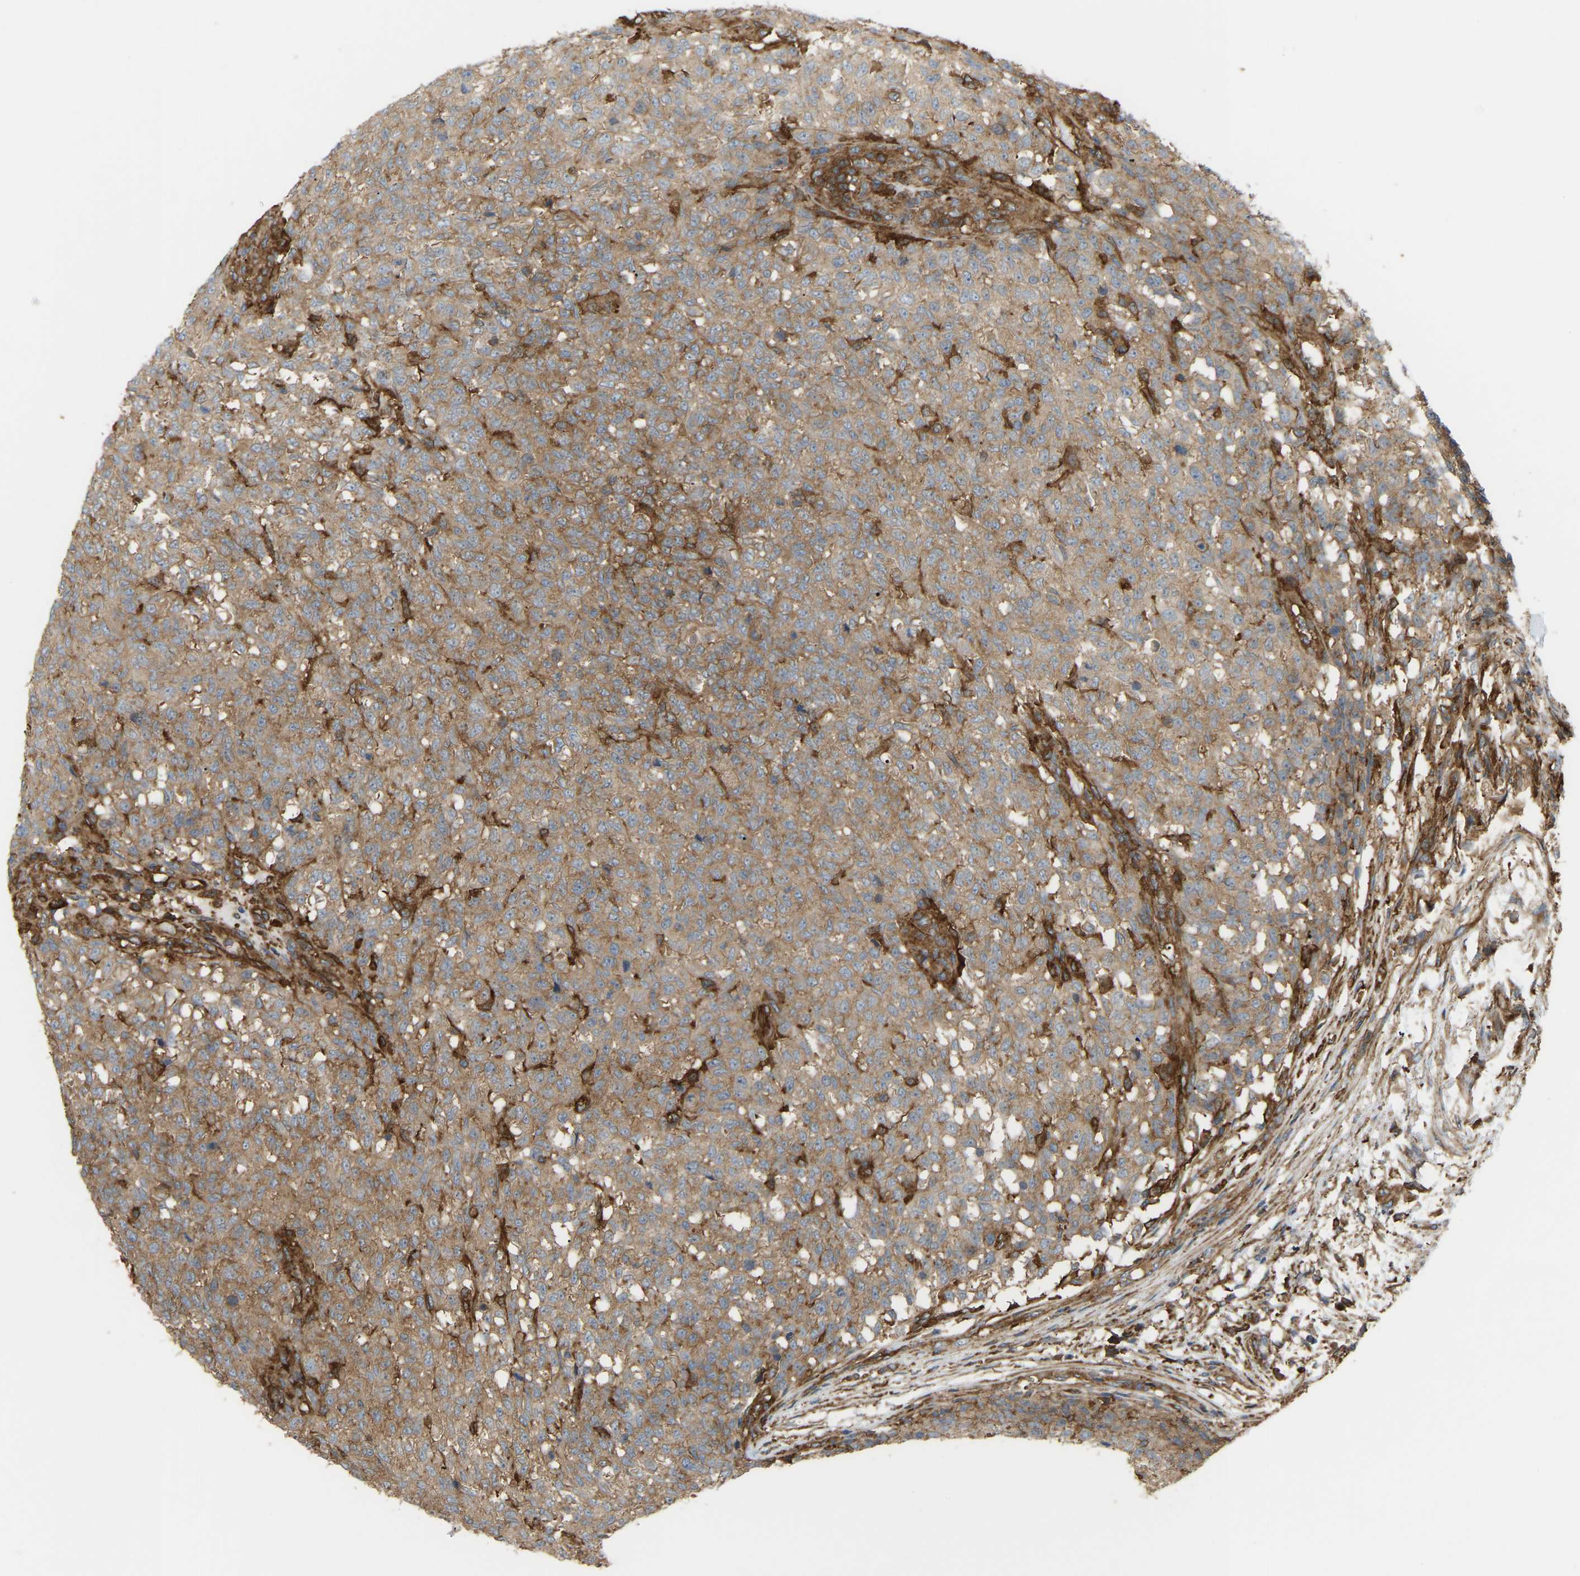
{"staining": {"intensity": "moderate", "quantity": ">75%", "location": "cytoplasmic/membranous"}, "tissue": "testis cancer", "cell_type": "Tumor cells", "image_type": "cancer", "snomed": [{"axis": "morphology", "description": "Seminoma, NOS"}, {"axis": "topography", "description": "Testis"}], "caption": "Immunohistochemical staining of human seminoma (testis) reveals medium levels of moderate cytoplasmic/membranous protein expression in approximately >75% of tumor cells. (DAB (3,3'-diaminobenzidine) = brown stain, brightfield microscopy at high magnification).", "gene": "PICALM", "patient": {"sex": "male", "age": 59}}